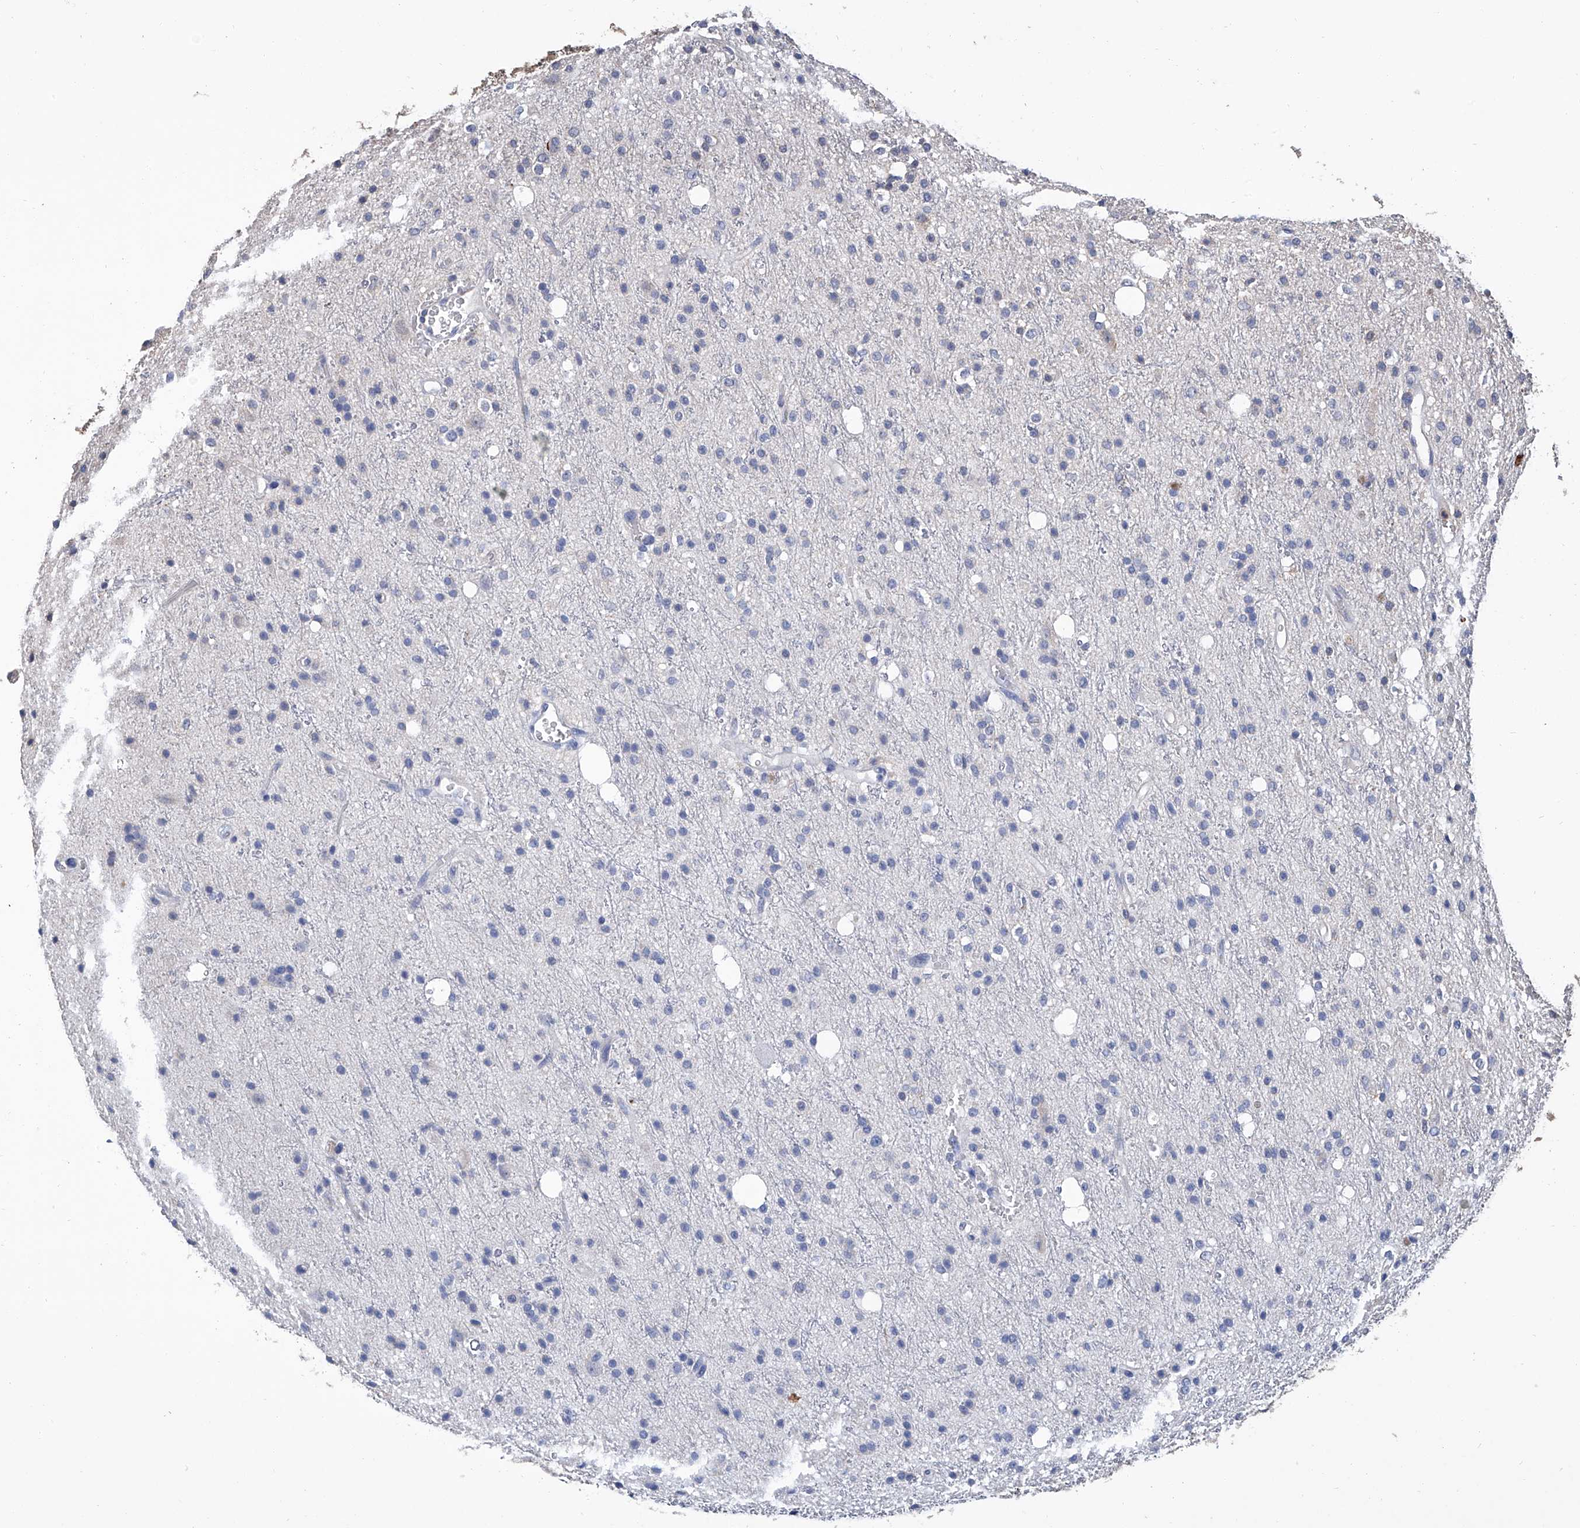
{"staining": {"intensity": "negative", "quantity": "none", "location": "none"}, "tissue": "glioma", "cell_type": "Tumor cells", "image_type": "cancer", "snomed": [{"axis": "morphology", "description": "Glioma, malignant, High grade"}, {"axis": "topography", "description": "Brain"}], "caption": "This is an IHC photomicrograph of malignant glioma (high-grade). There is no positivity in tumor cells.", "gene": "GPT", "patient": {"sex": "male", "age": 47}}